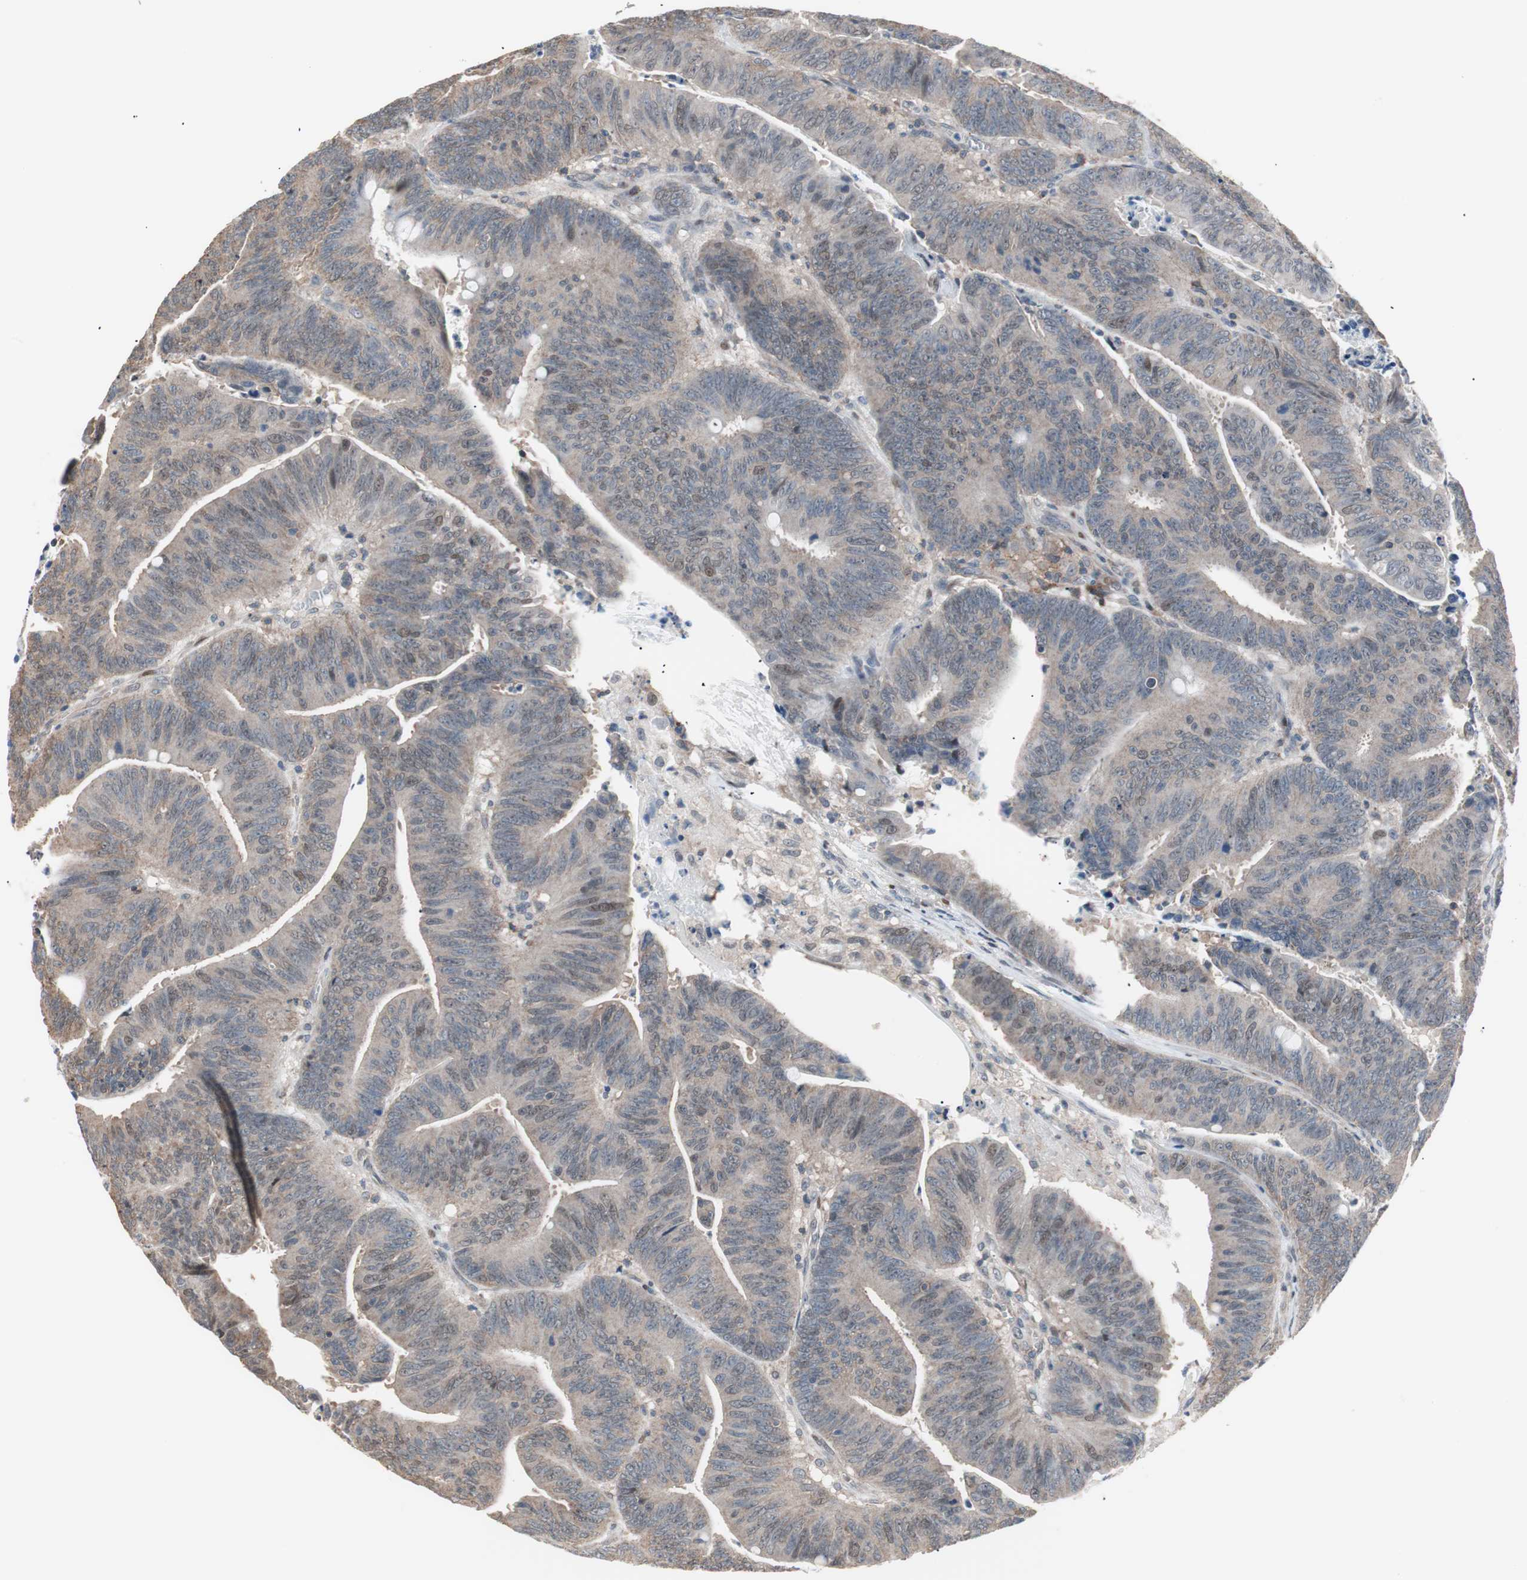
{"staining": {"intensity": "weak", "quantity": "<25%", "location": "cytoplasmic/membranous,nuclear"}, "tissue": "colorectal cancer", "cell_type": "Tumor cells", "image_type": "cancer", "snomed": [{"axis": "morphology", "description": "Adenocarcinoma, NOS"}, {"axis": "topography", "description": "Colon"}], "caption": "Adenocarcinoma (colorectal) stained for a protein using immunohistochemistry (IHC) reveals no staining tumor cells.", "gene": "POLH", "patient": {"sex": "male", "age": 45}}